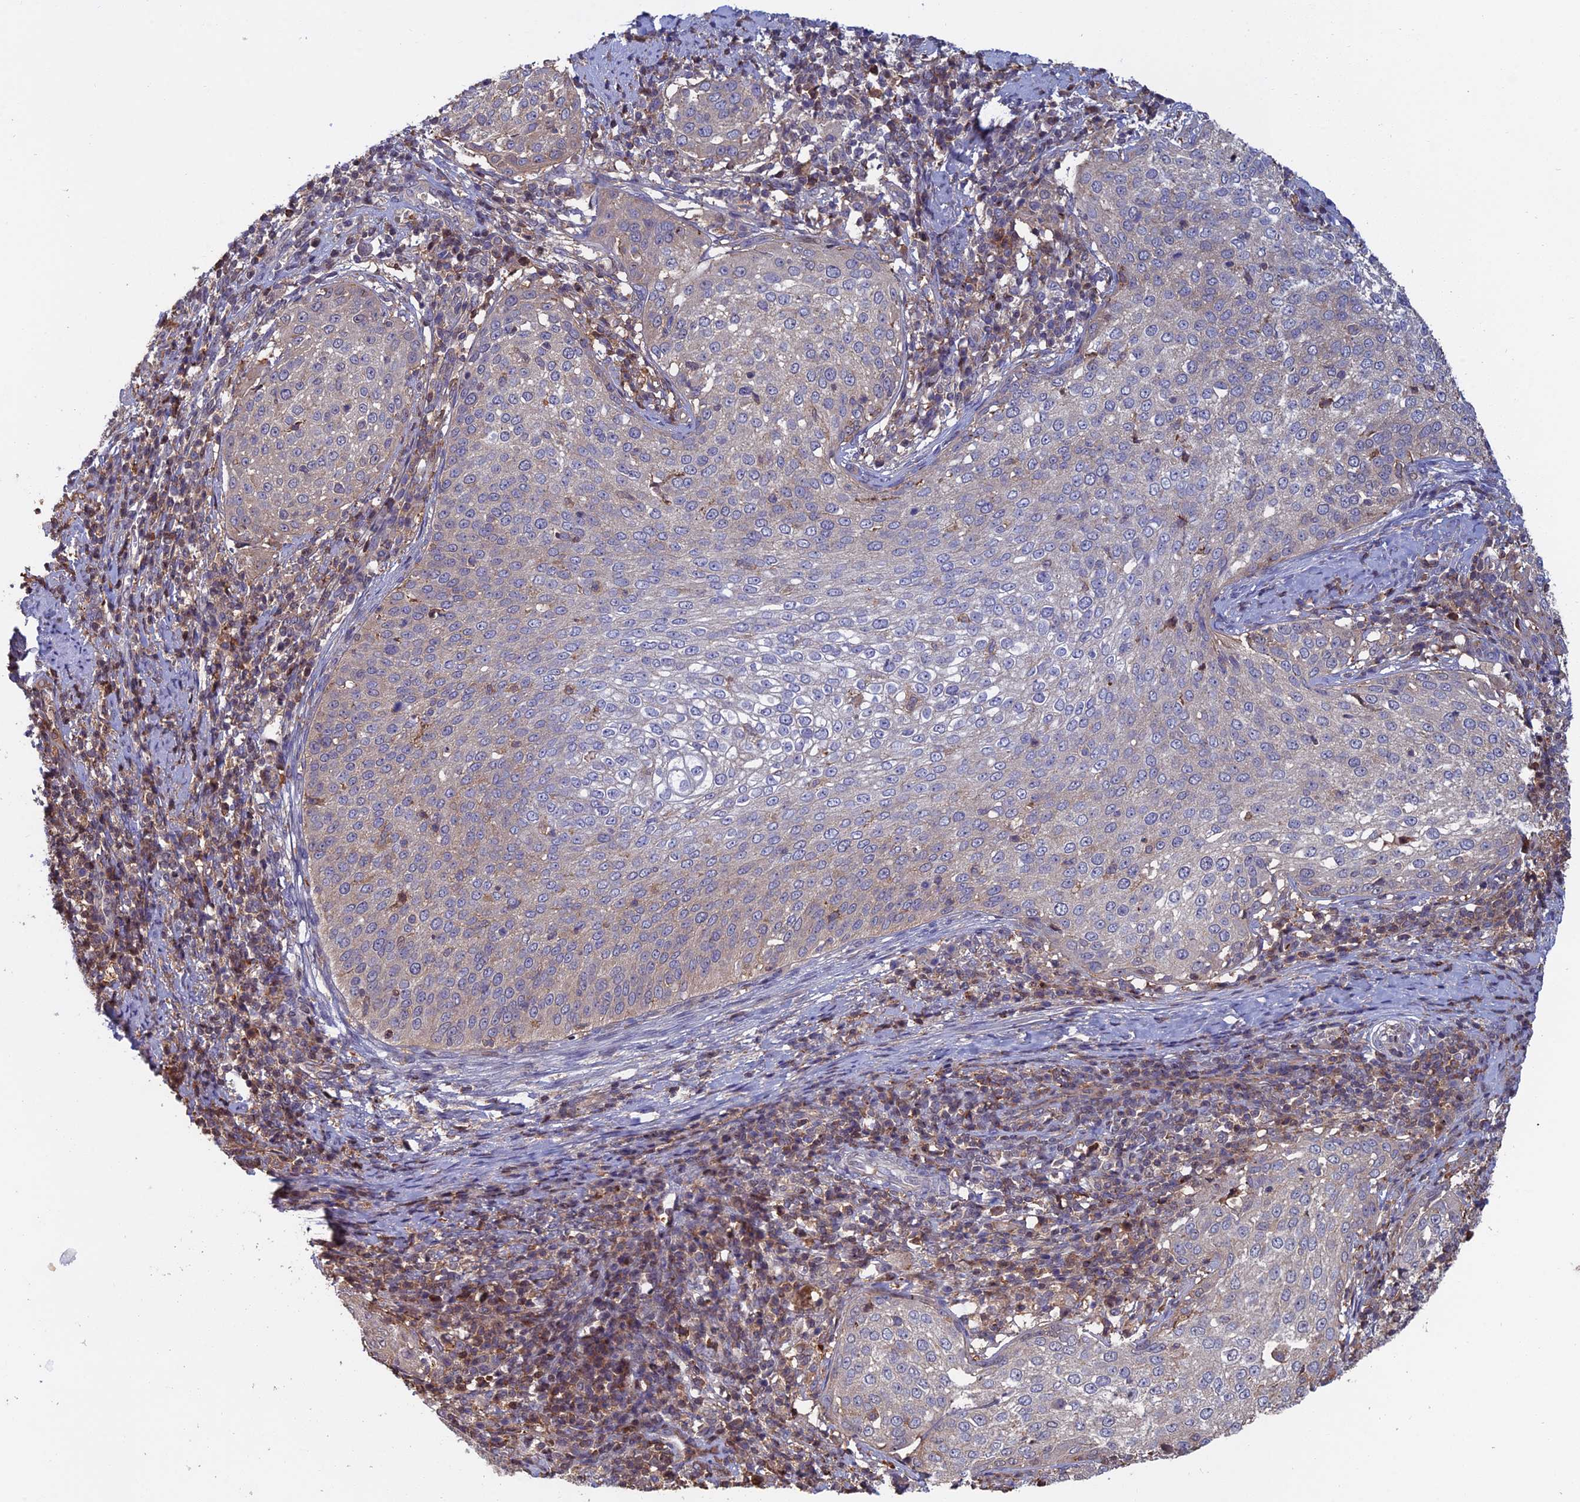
{"staining": {"intensity": "negative", "quantity": "none", "location": "none"}, "tissue": "cervical cancer", "cell_type": "Tumor cells", "image_type": "cancer", "snomed": [{"axis": "morphology", "description": "Squamous cell carcinoma, NOS"}, {"axis": "topography", "description": "Cervix"}], "caption": "A histopathology image of human cervical cancer (squamous cell carcinoma) is negative for staining in tumor cells. Brightfield microscopy of immunohistochemistry stained with DAB (3,3'-diaminobenzidine) (brown) and hematoxylin (blue), captured at high magnification.", "gene": "C15orf62", "patient": {"sex": "female", "age": 57}}